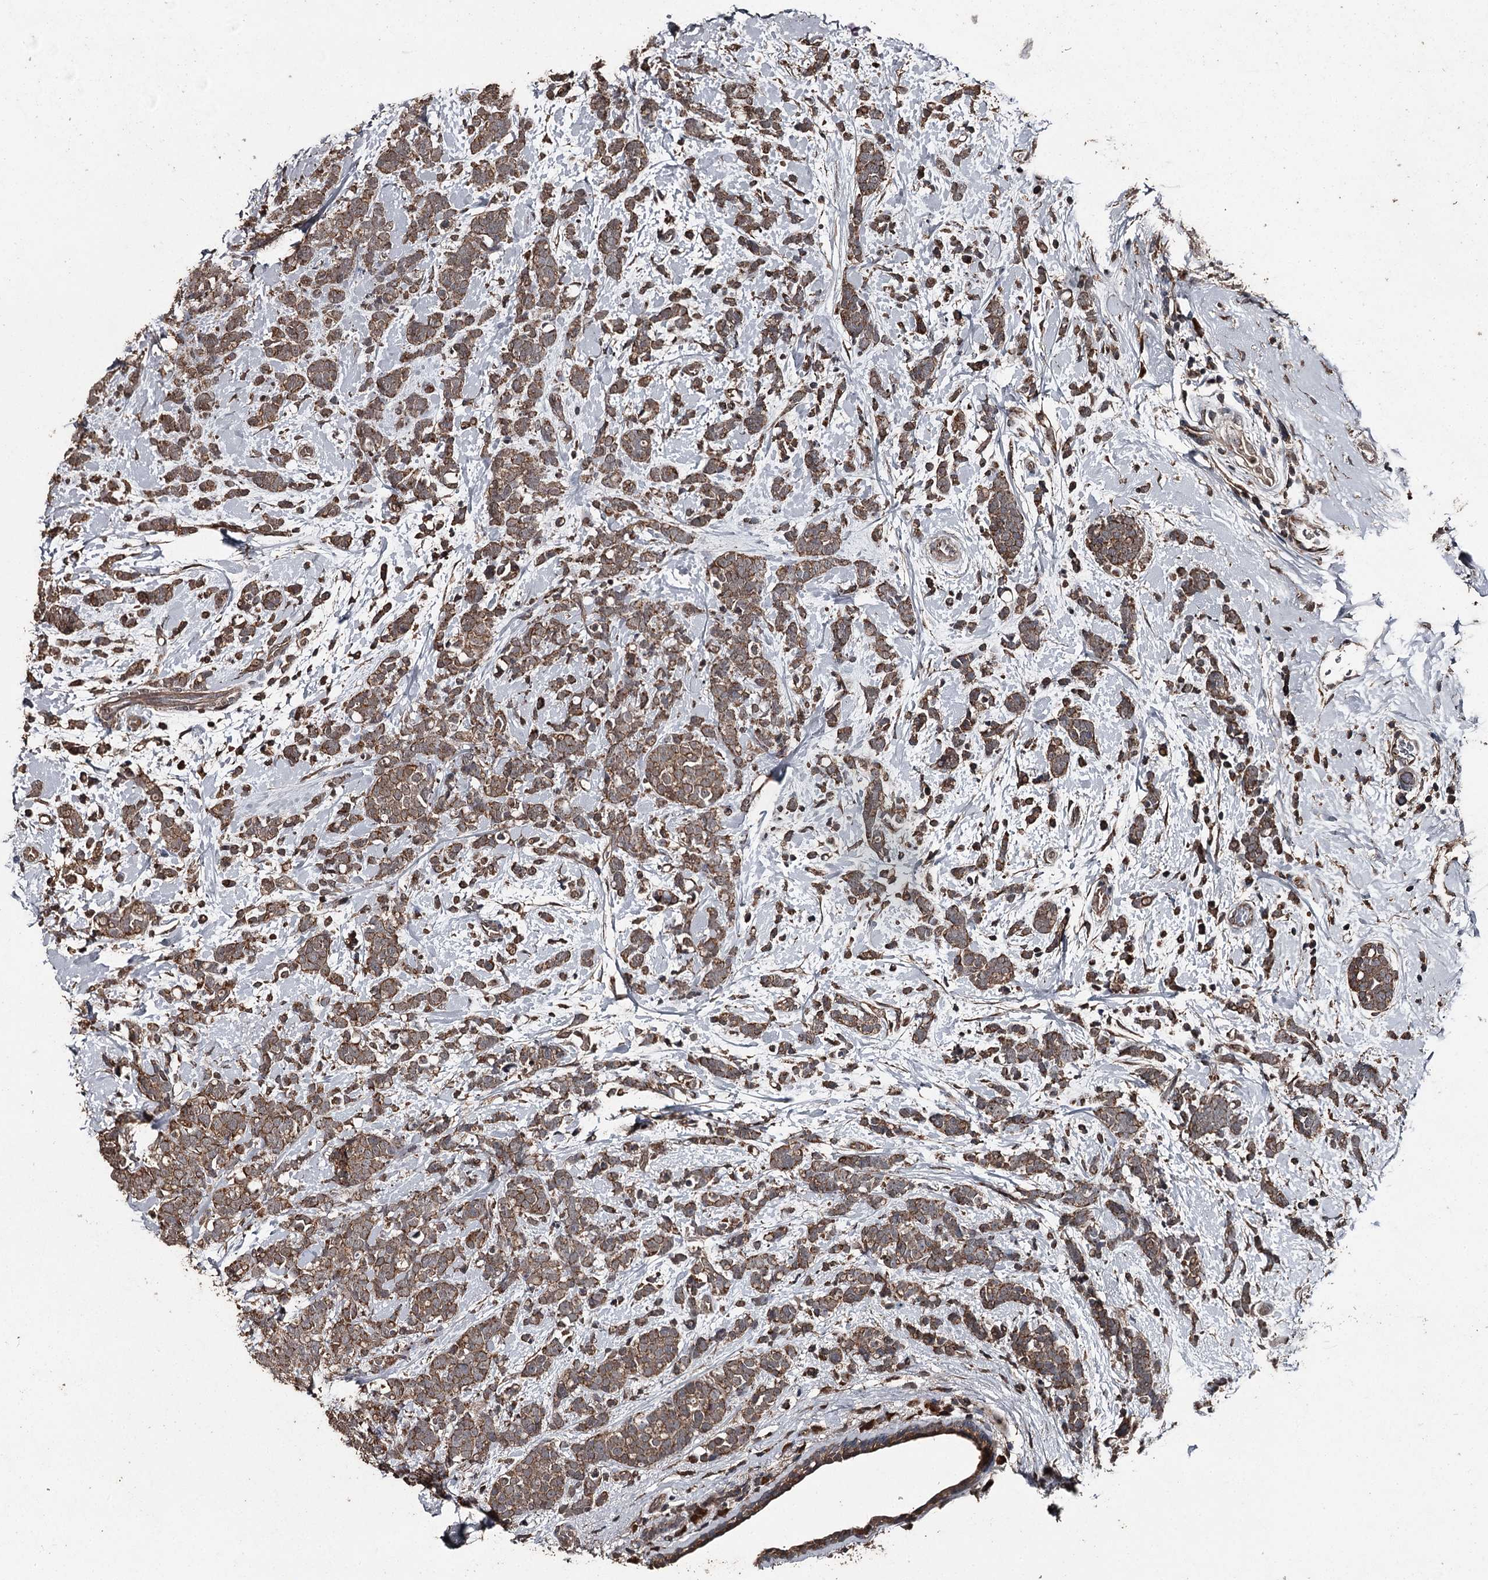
{"staining": {"intensity": "moderate", "quantity": ">75%", "location": "cytoplasmic/membranous"}, "tissue": "breast cancer", "cell_type": "Tumor cells", "image_type": "cancer", "snomed": [{"axis": "morphology", "description": "Lobular carcinoma"}, {"axis": "topography", "description": "Breast"}], "caption": "Immunohistochemistry (IHC) of human breast cancer exhibits medium levels of moderate cytoplasmic/membranous expression in about >75% of tumor cells.", "gene": "WIPI1", "patient": {"sex": "female", "age": 58}}